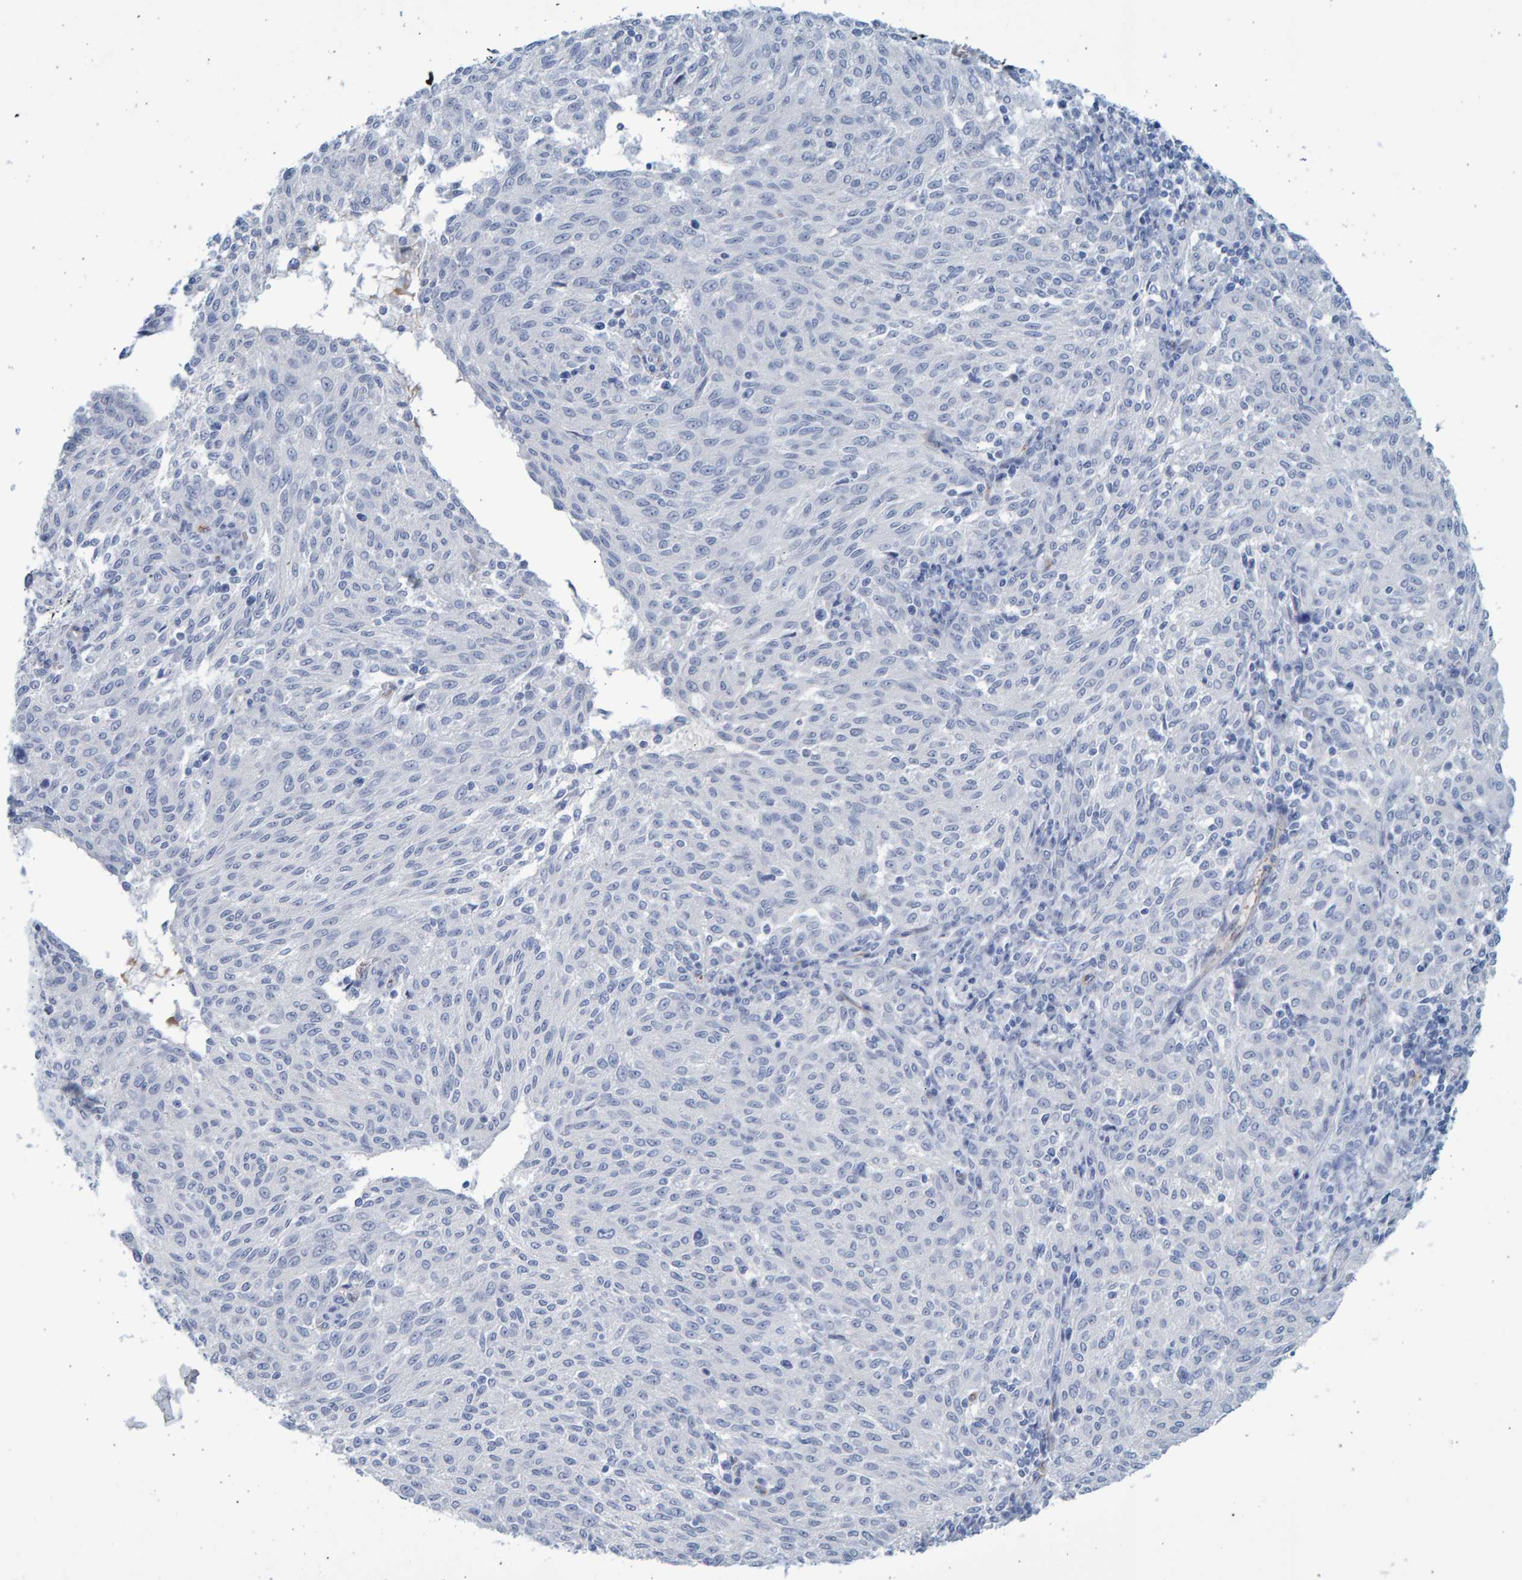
{"staining": {"intensity": "negative", "quantity": "none", "location": "none"}, "tissue": "melanoma", "cell_type": "Tumor cells", "image_type": "cancer", "snomed": [{"axis": "morphology", "description": "Malignant melanoma, NOS"}, {"axis": "topography", "description": "Skin"}], "caption": "This is an immunohistochemistry histopathology image of human melanoma. There is no positivity in tumor cells.", "gene": "SLC34A3", "patient": {"sex": "female", "age": 72}}